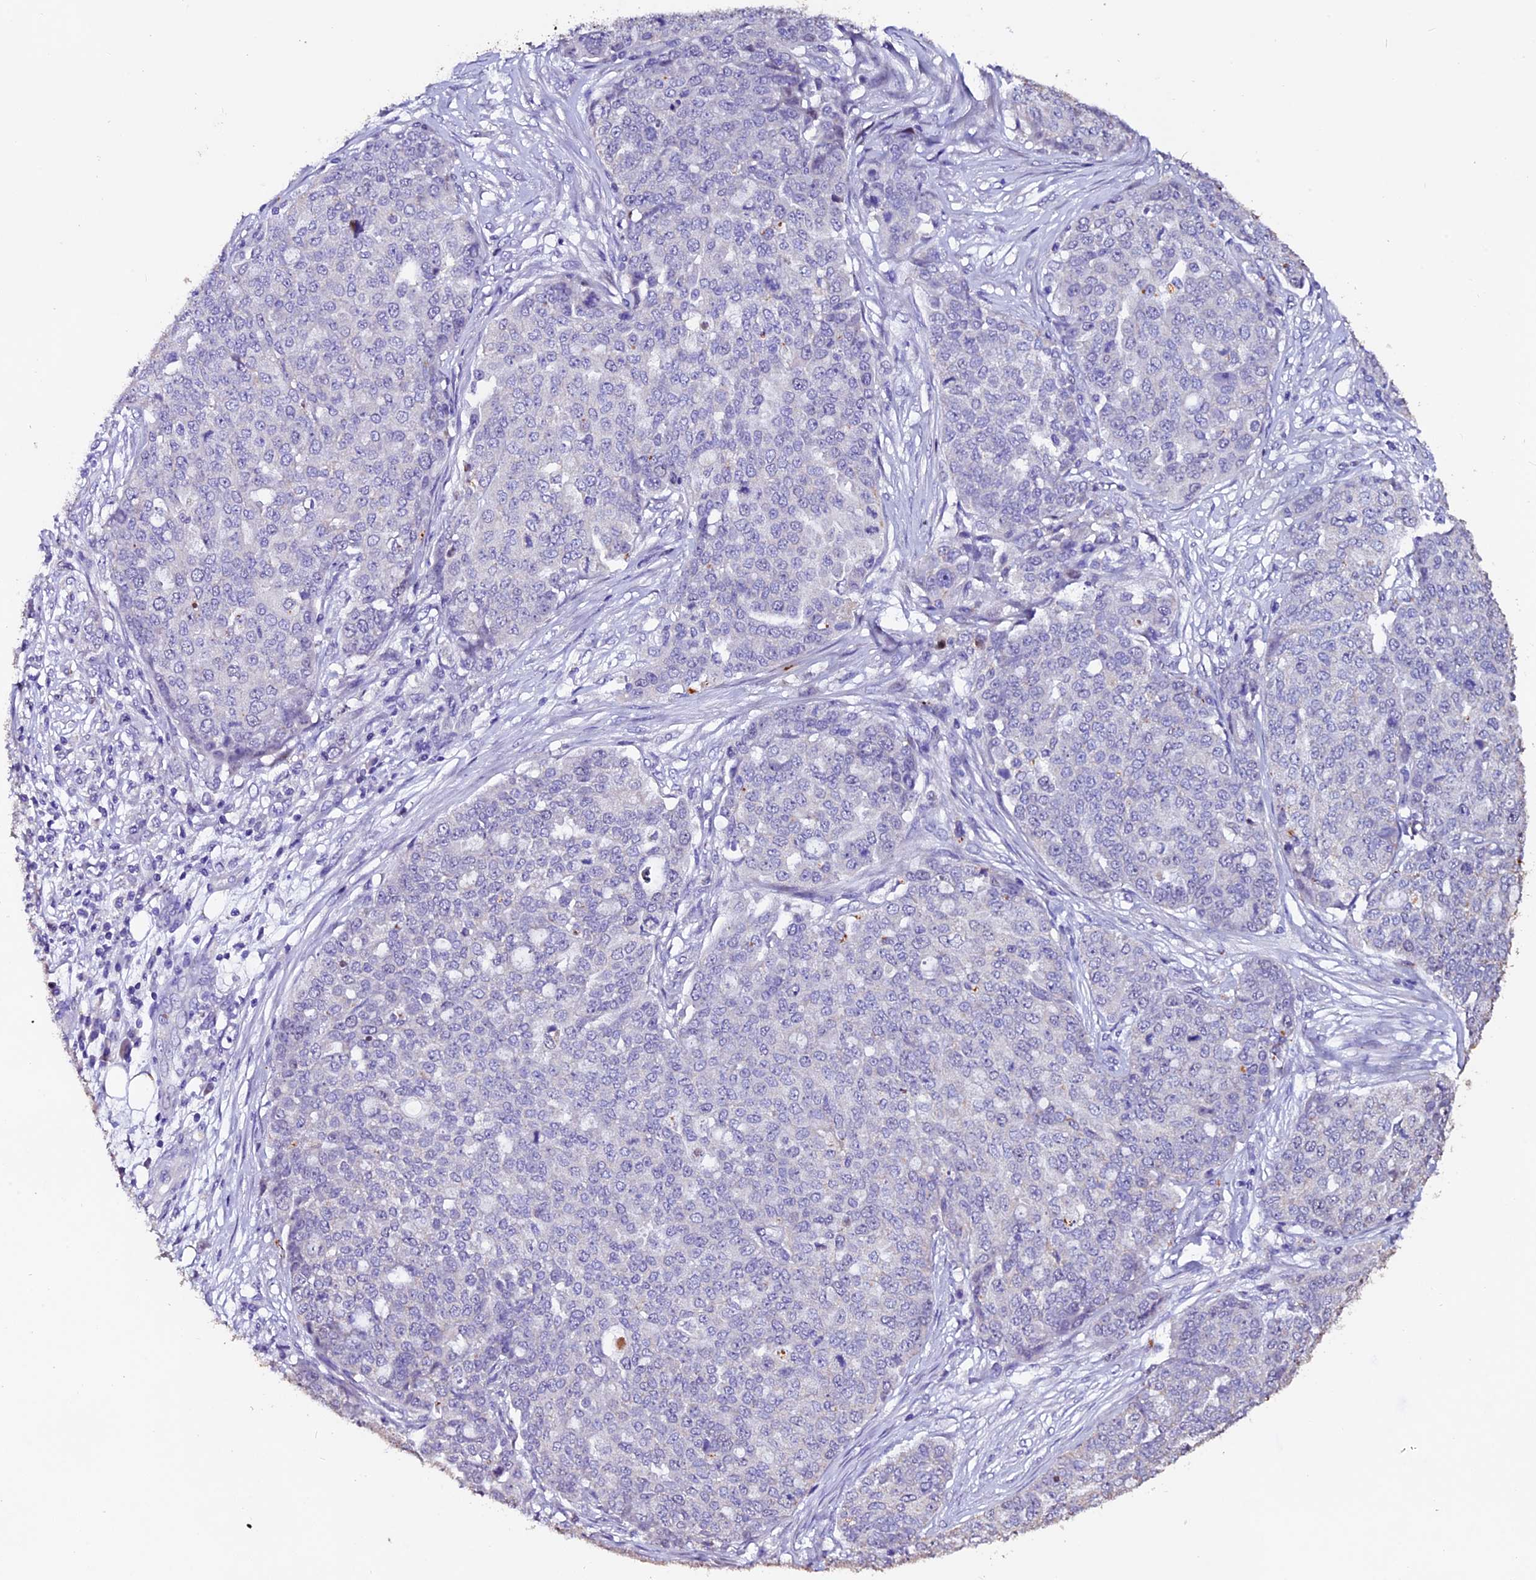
{"staining": {"intensity": "negative", "quantity": "none", "location": "none"}, "tissue": "ovarian cancer", "cell_type": "Tumor cells", "image_type": "cancer", "snomed": [{"axis": "morphology", "description": "Cystadenocarcinoma, serous, NOS"}, {"axis": "topography", "description": "Soft tissue"}, {"axis": "topography", "description": "Ovary"}], "caption": "A histopathology image of ovarian cancer (serous cystadenocarcinoma) stained for a protein demonstrates no brown staining in tumor cells. (DAB IHC visualized using brightfield microscopy, high magnification).", "gene": "FBXW9", "patient": {"sex": "female", "age": 57}}